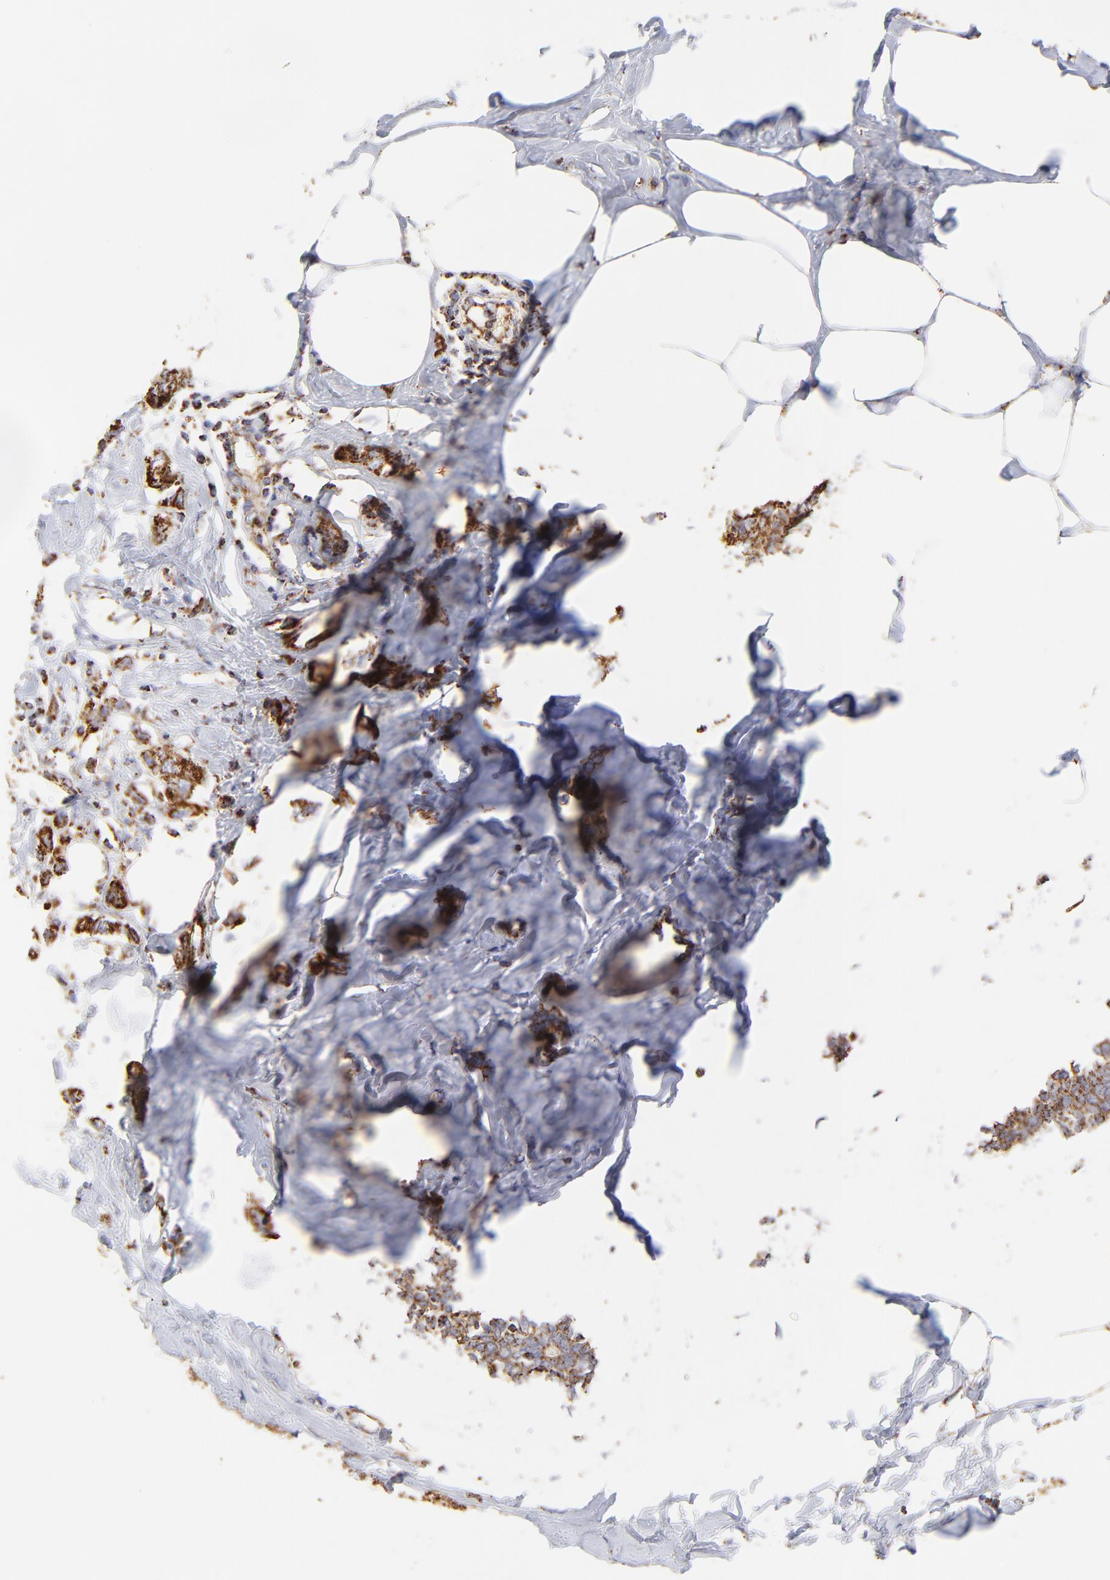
{"staining": {"intensity": "strong", "quantity": ">75%", "location": "cytoplasmic/membranous"}, "tissue": "breast cancer", "cell_type": "Tumor cells", "image_type": "cancer", "snomed": [{"axis": "morphology", "description": "Normal tissue, NOS"}, {"axis": "morphology", "description": "Duct carcinoma"}, {"axis": "topography", "description": "Breast"}], "caption": "Tumor cells demonstrate strong cytoplasmic/membranous staining in about >75% of cells in breast cancer (invasive ductal carcinoma). Immunohistochemistry stains the protein in brown and the nuclei are stained blue.", "gene": "ECH1", "patient": {"sex": "female", "age": 50}}